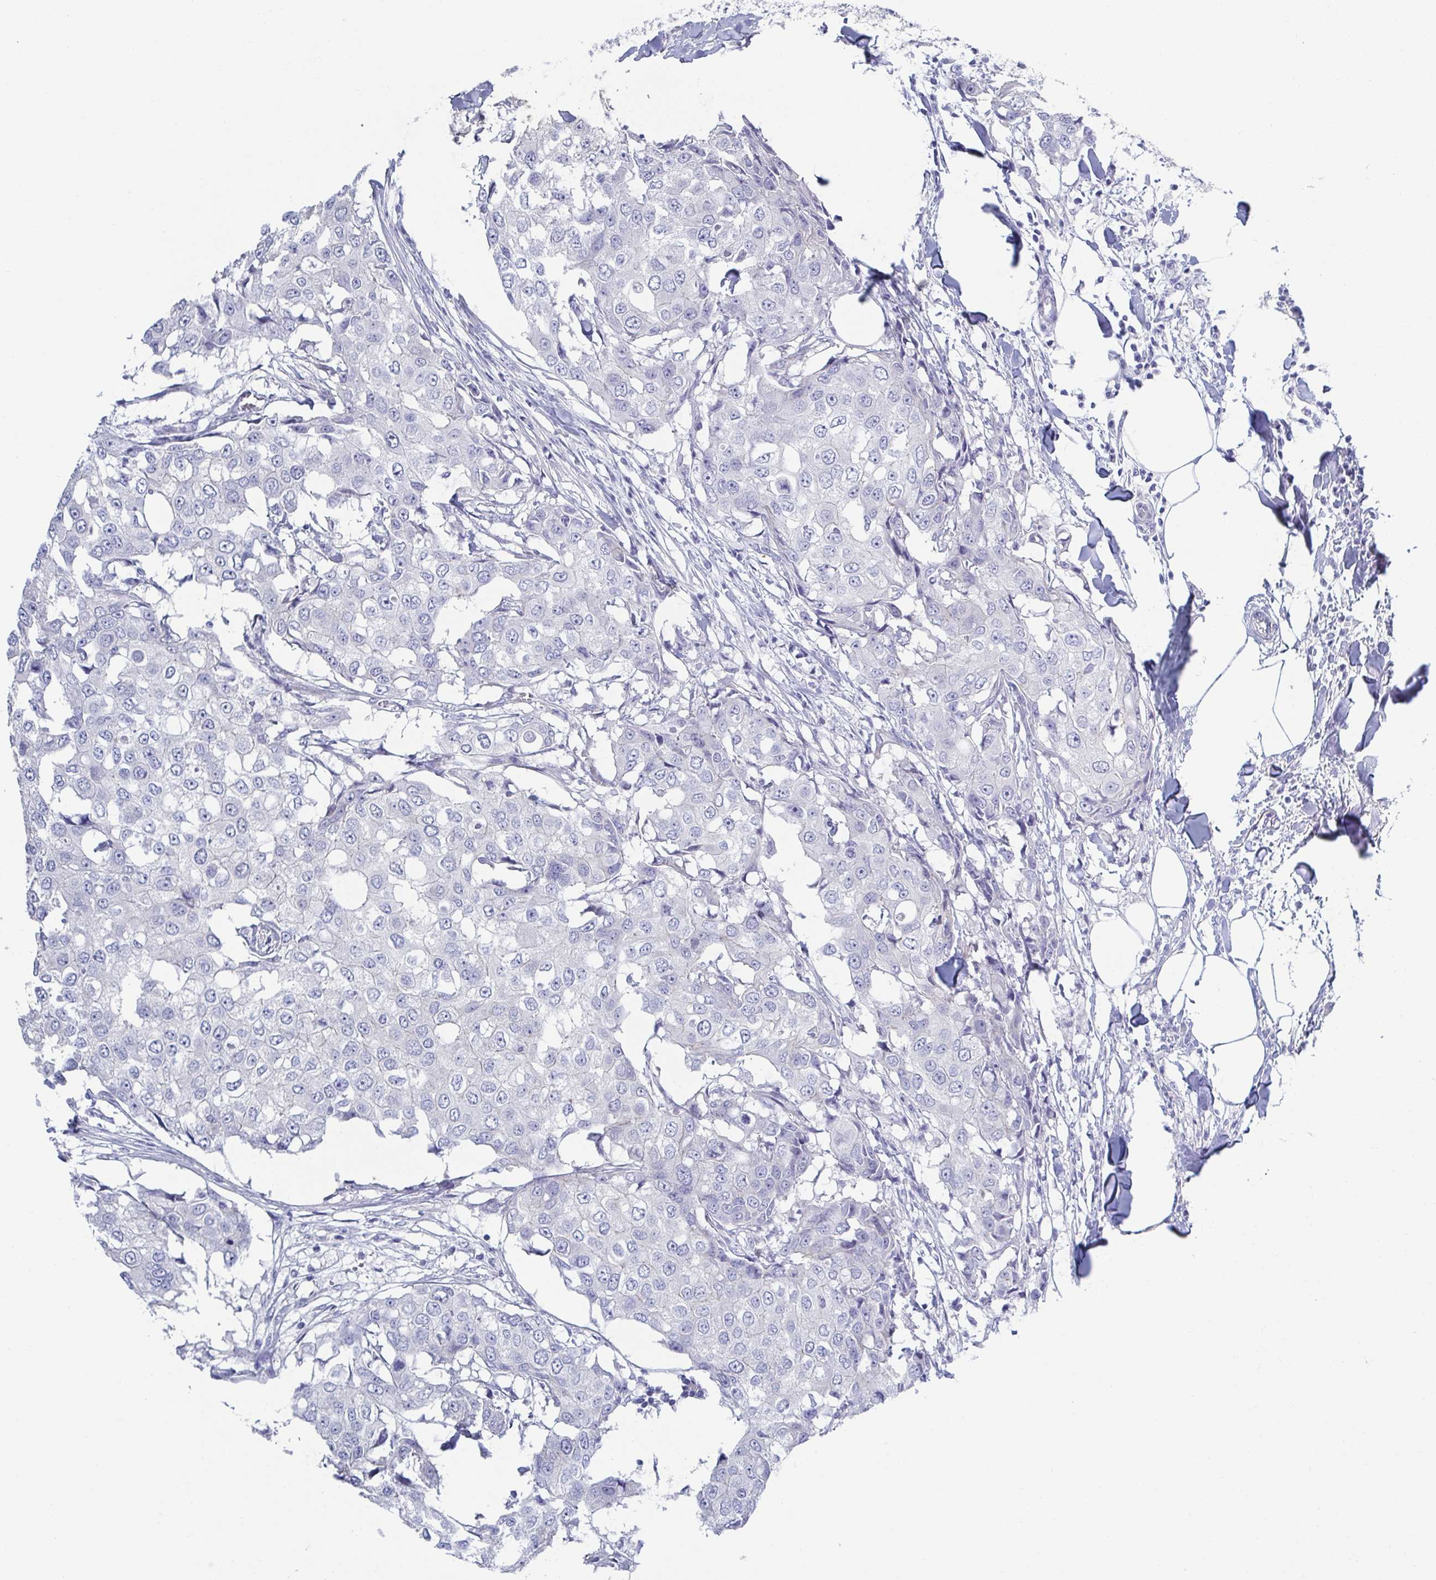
{"staining": {"intensity": "negative", "quantity": "none", "location": "none"}, "tissue": "breast cancer", "cell_type": "Tumor cells", "image_type": "cancer", "snomed": [{"axis": "morphology", "description": "Duct carcinoma"}, {"axis": "topography", "description": "Breast"}], "caption": "IHC of human intraductal carcinoma (breast) reveals no staining in tumor cells. The staining was performed using DAB to visualize the protein expression in brown, while the nuclei were stained in blue with hematoxylin (Magnification: 20x).", "gene": "DYNC1I1", "patient": {"sex": "female", "age": 27}}